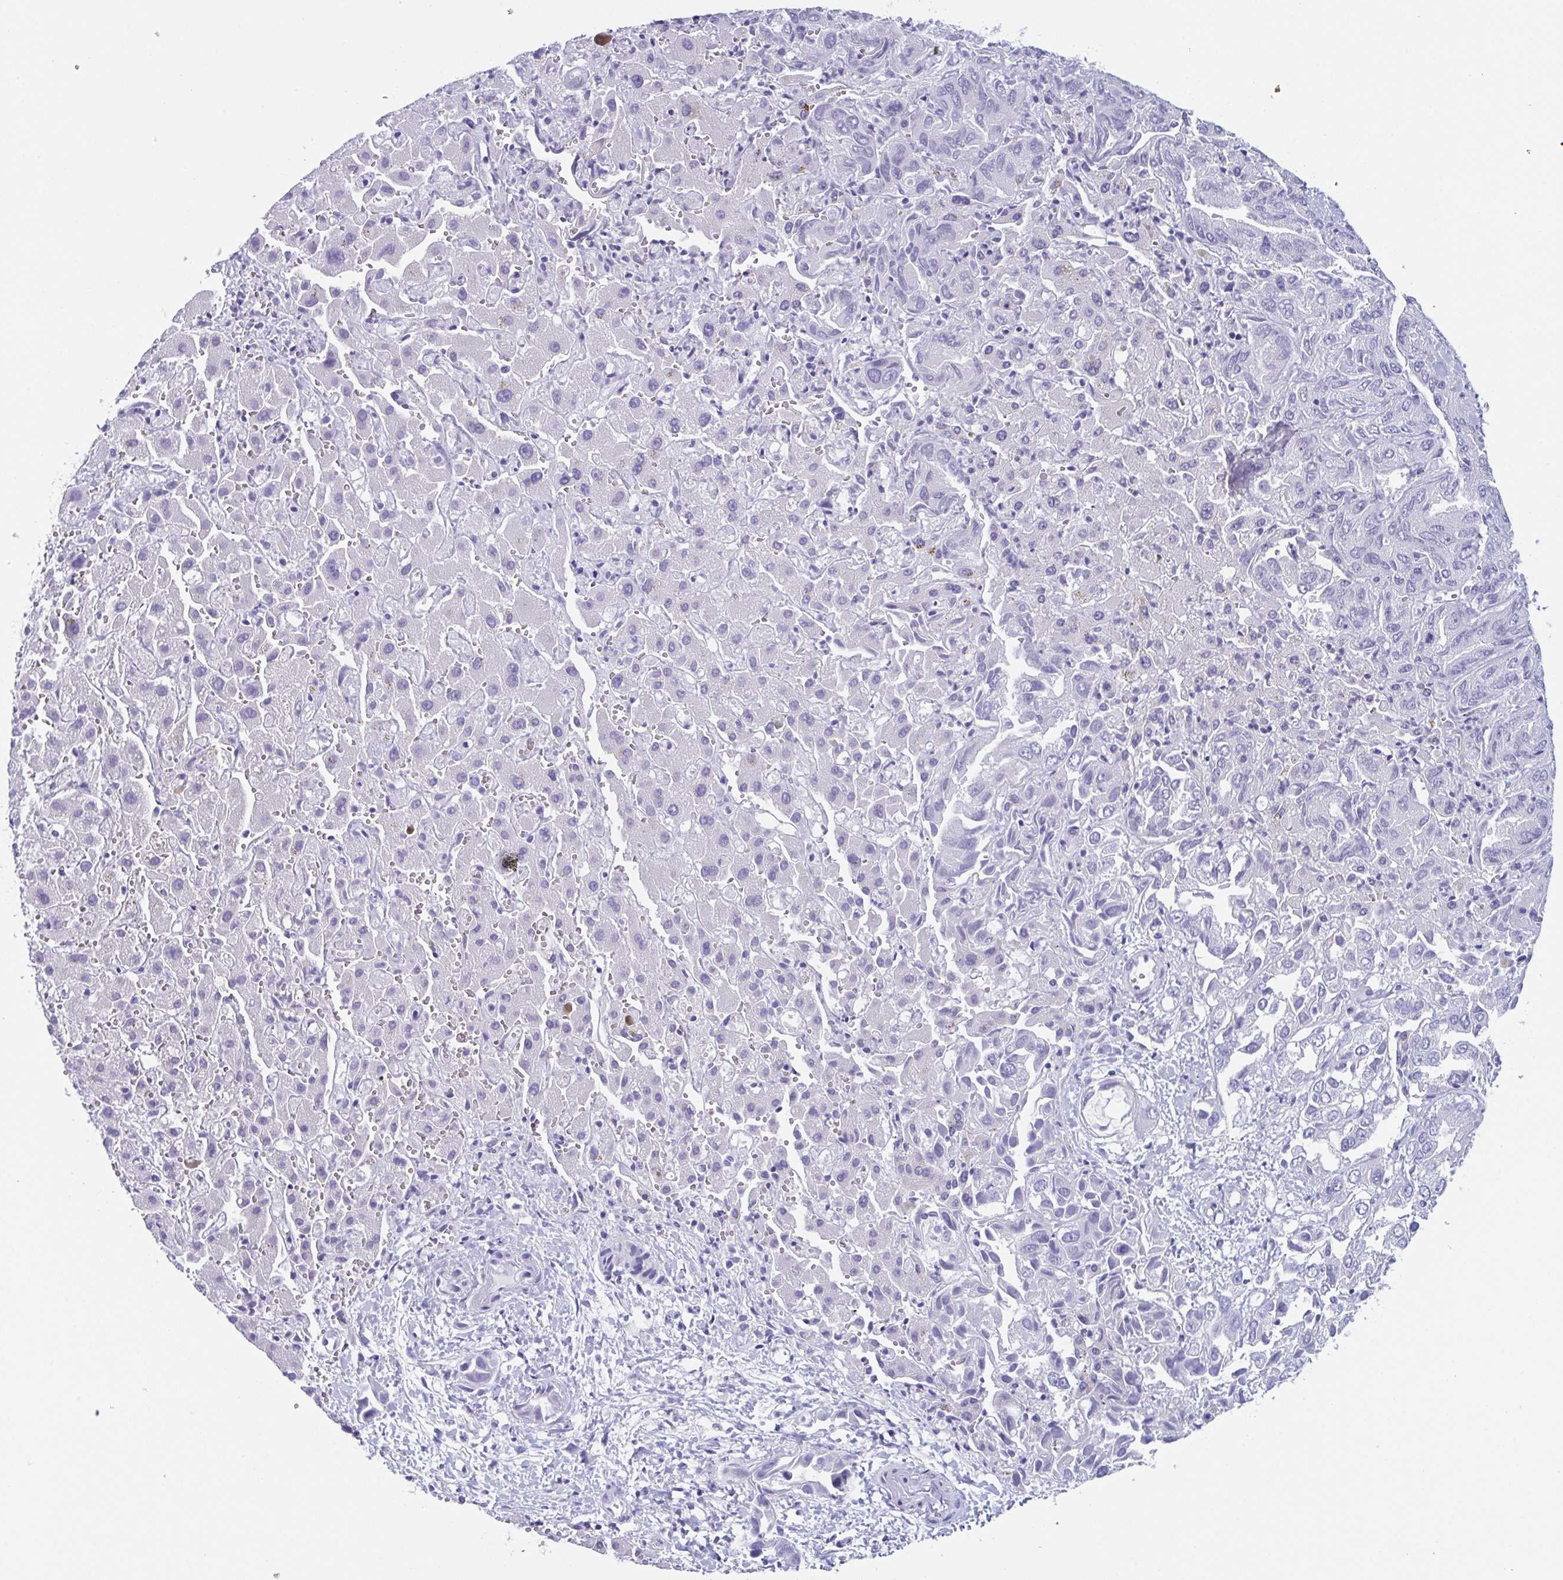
{"staining": {"intensity": "negative", "quantity": "none", "location": "none"}, "tissue": "liver cancer", "cell_type": "Tumor cells", "image_type": "cancer", "snomed": [{"axis": "morphology", "description": "Cholangiocarcinoma"}, {"axis": "topography", "description": "Liver"}], "caption": "High power microscopy histopathology image of an IHC photomicrograph of cholangiocarcinoma (liver), revealing no significant staining in tumor cells.", "gene": "ZPBP", "patient": {"sex": "female", "age": 52}}